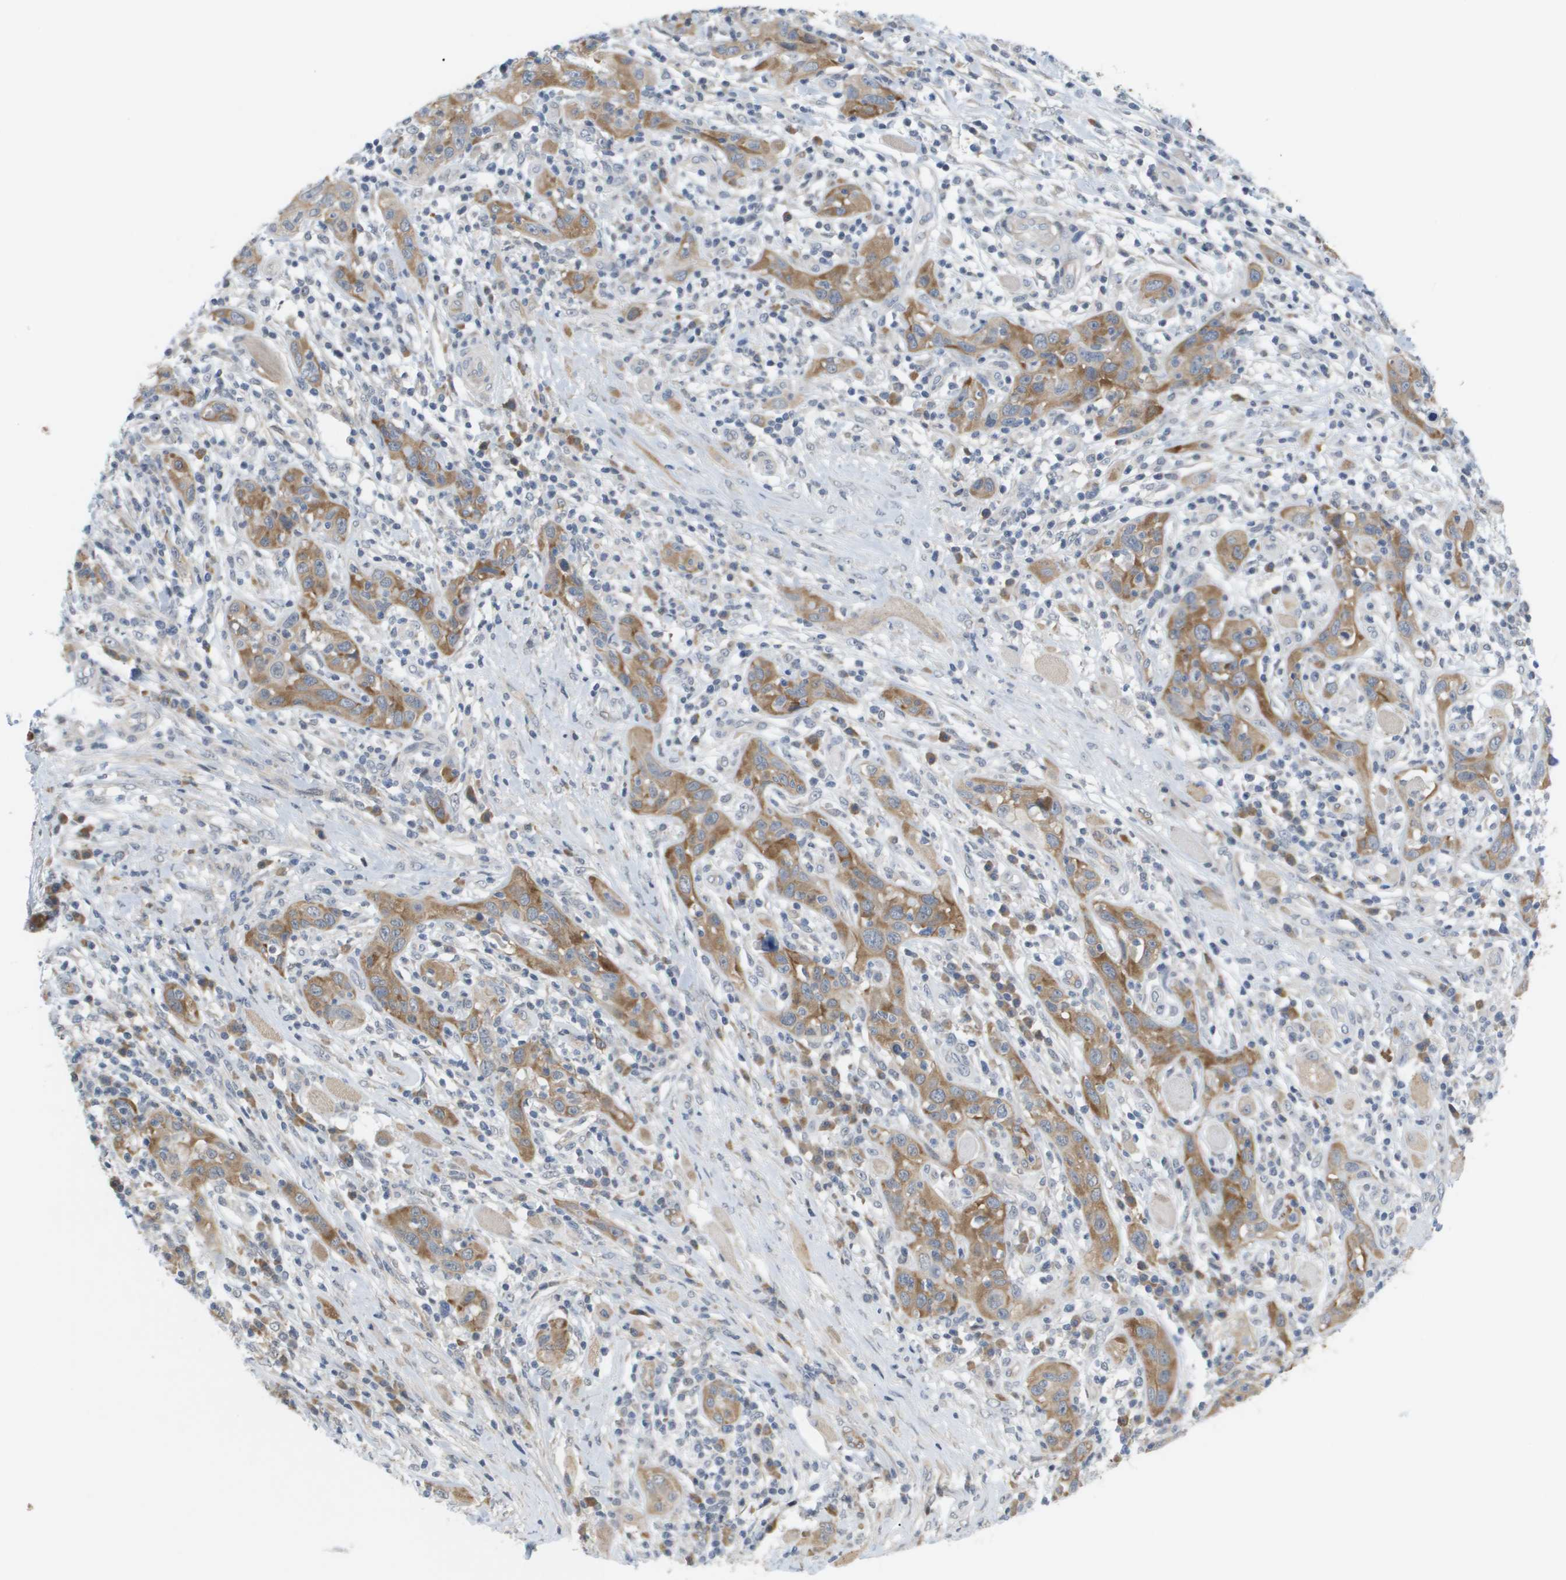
{"staining": {"intensity": "moderate", "quantity": ">75%", "location": "cytoplasmic/membranous"}, "tissue": "skin cancer", "cell_type": "Tumor cells", "image_type": "cancer", "snomed": [{"axis": "morphology", "description": "Squamous cell carcinoma, NOS"}, {"axis": "topography", "description": "Skin"}], "caption": "Immunohistochemical staining of skin squamous cell carcinoma reveals moderate cytoplasmic/membranous protein expression in about >75% of tumor cells.", "gene": "MARCHF8", "patient": {"sex": "female", "age": 88}}